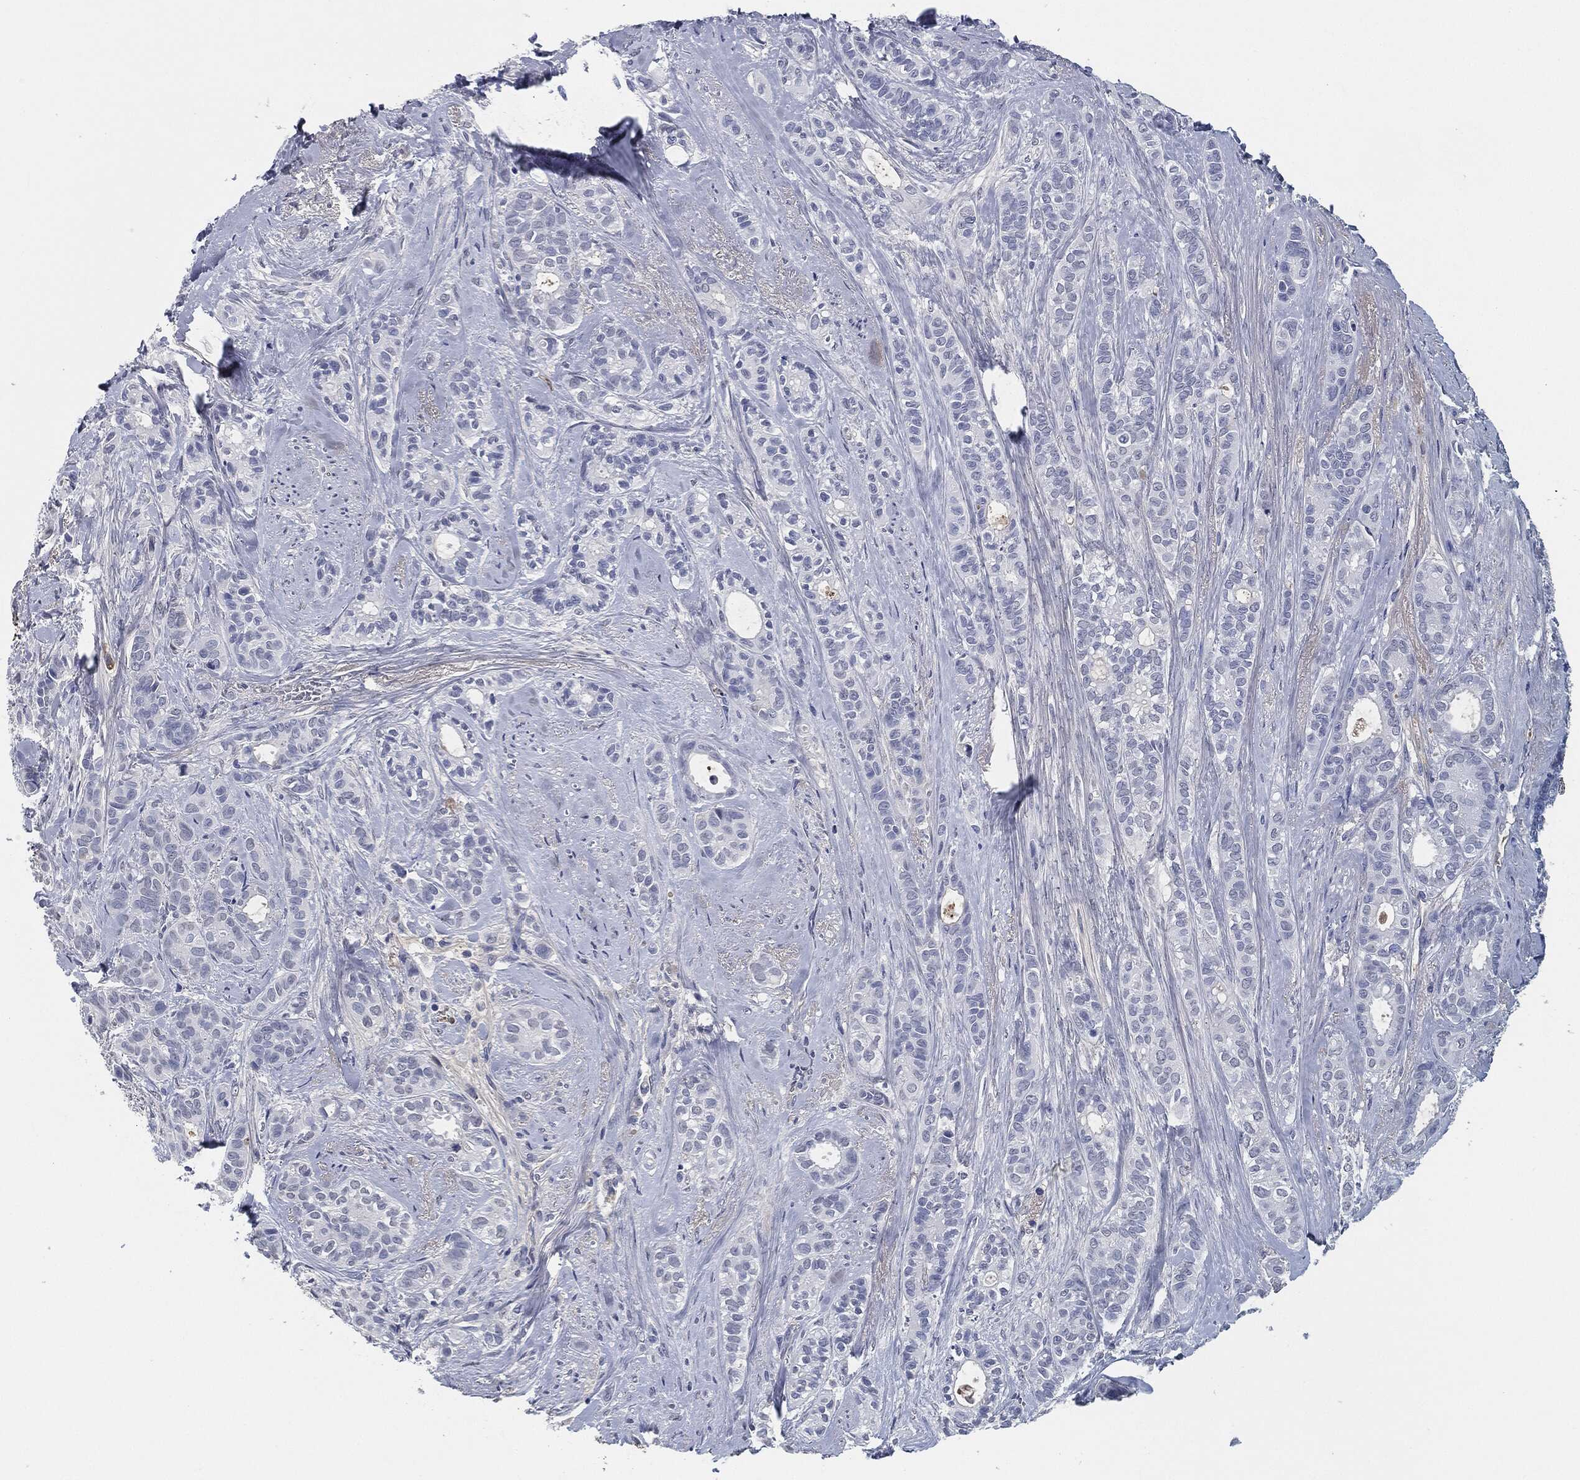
{"staining": {"intensity": "negative", "quantity": "none", "location": "none"}, "tissue": "breast cancer", "cell_type": "Tumor cells", "image_type": "cancer", "snomed": [{"axis": "morphology", "description": "Duct carcinoma"}, {"axis": "topography", "description": "Breast"}], "caption": "This is an IHC photomicrograph of invasive ductal carcinoma (breast). There is no staining in tumor cells.", "gene": "SIGLEC7", "patient": {"sex": "female", "age": 71}}